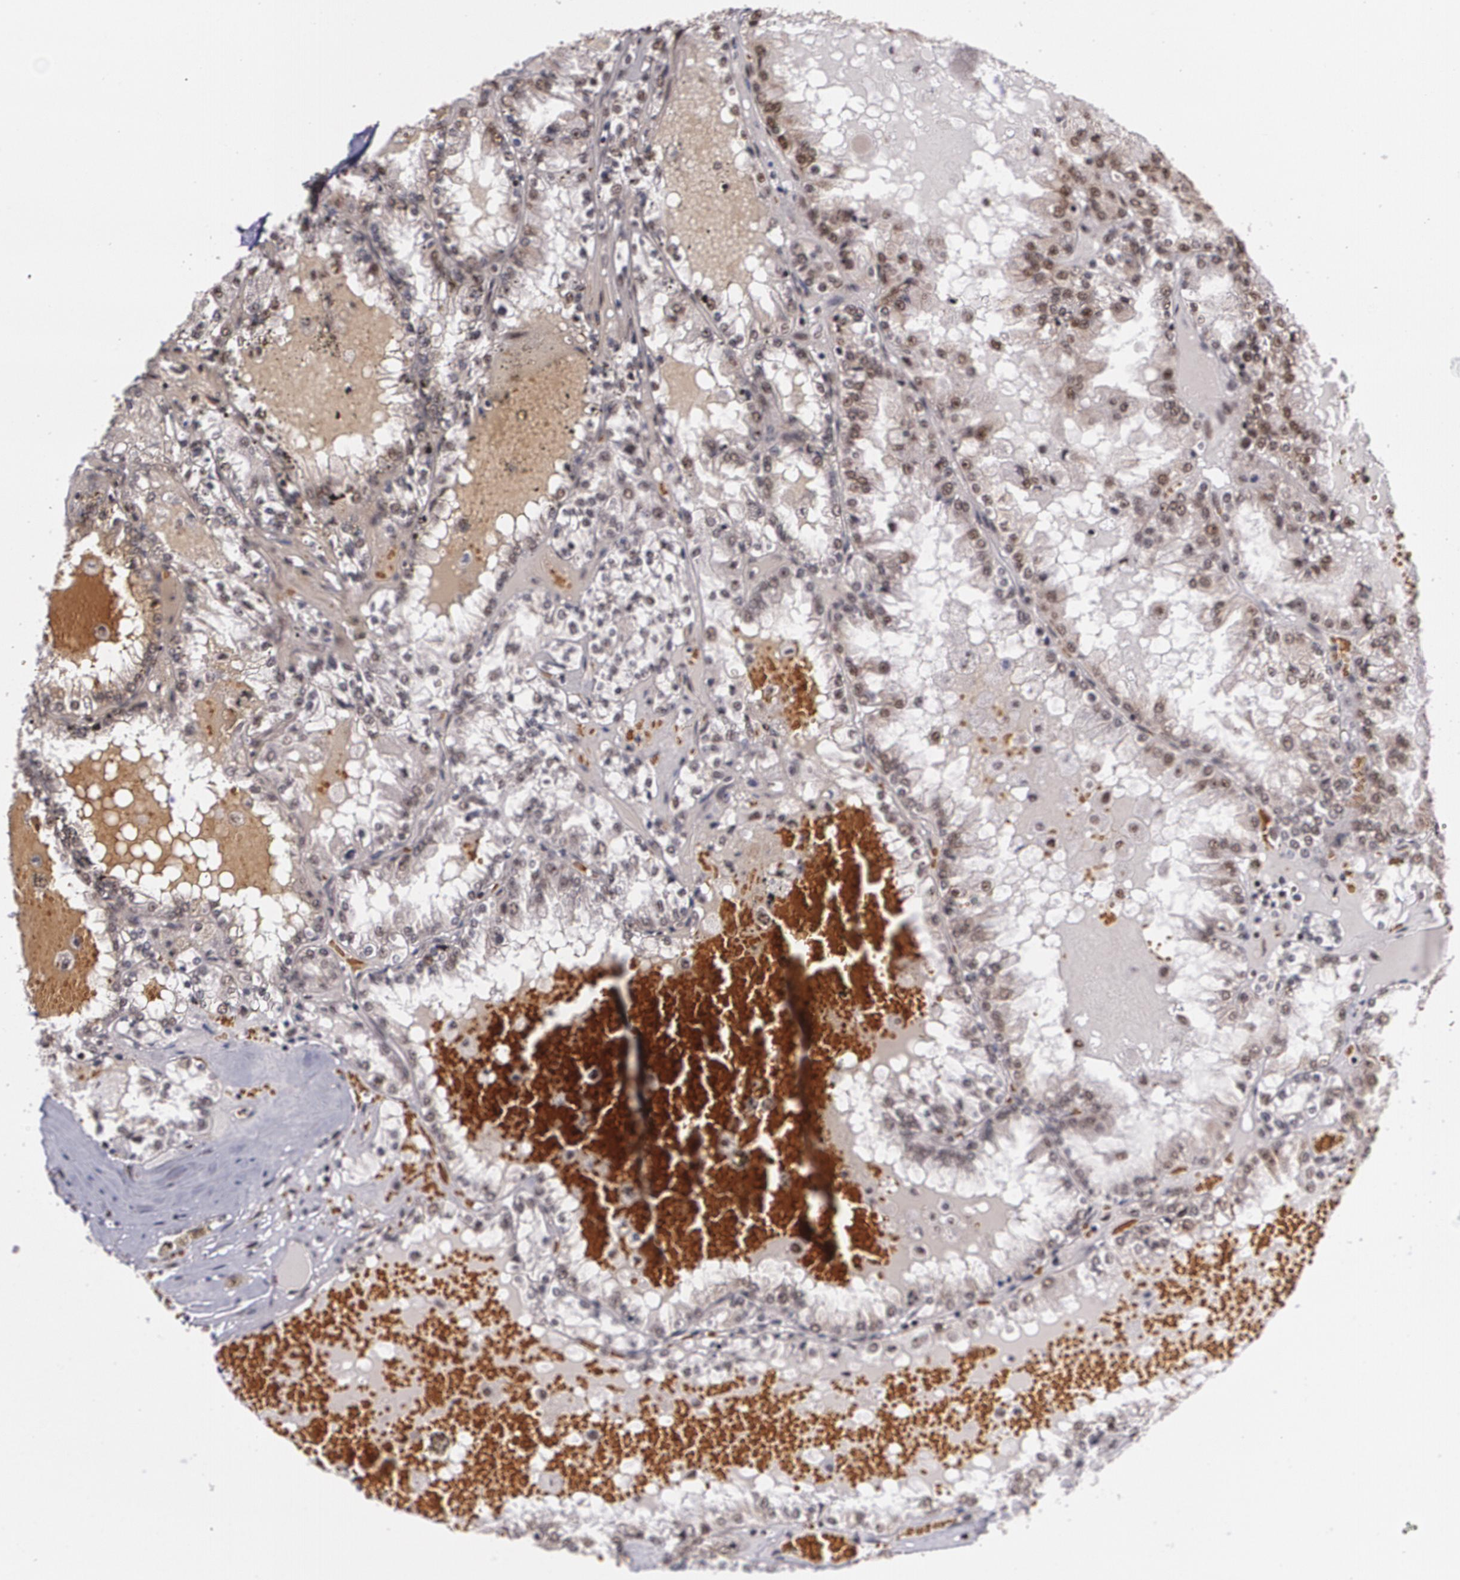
{"staining": {"intensity": "weak", "quantity": ">75%", "location": "cytoplasmic/membranous,nuclear"}, "tissue": "renal cancer", "cell_type": "Tumor cells", "image_type": "cancer", "snomed": [{"axis": "morphology", "description": "Adenocarcinoma, NOS"}, {"axis": "topography", "description": "Kidney"}], "caption": "Immunohistochemical staining of human renal cancer (adenocarcinoma) reveals weak cytoplasmic/membranous and nuclear protein staining in about >75% of tumor cells.", "gene": "C6orf15", "patient": {"sex": "female", "age": 56}}